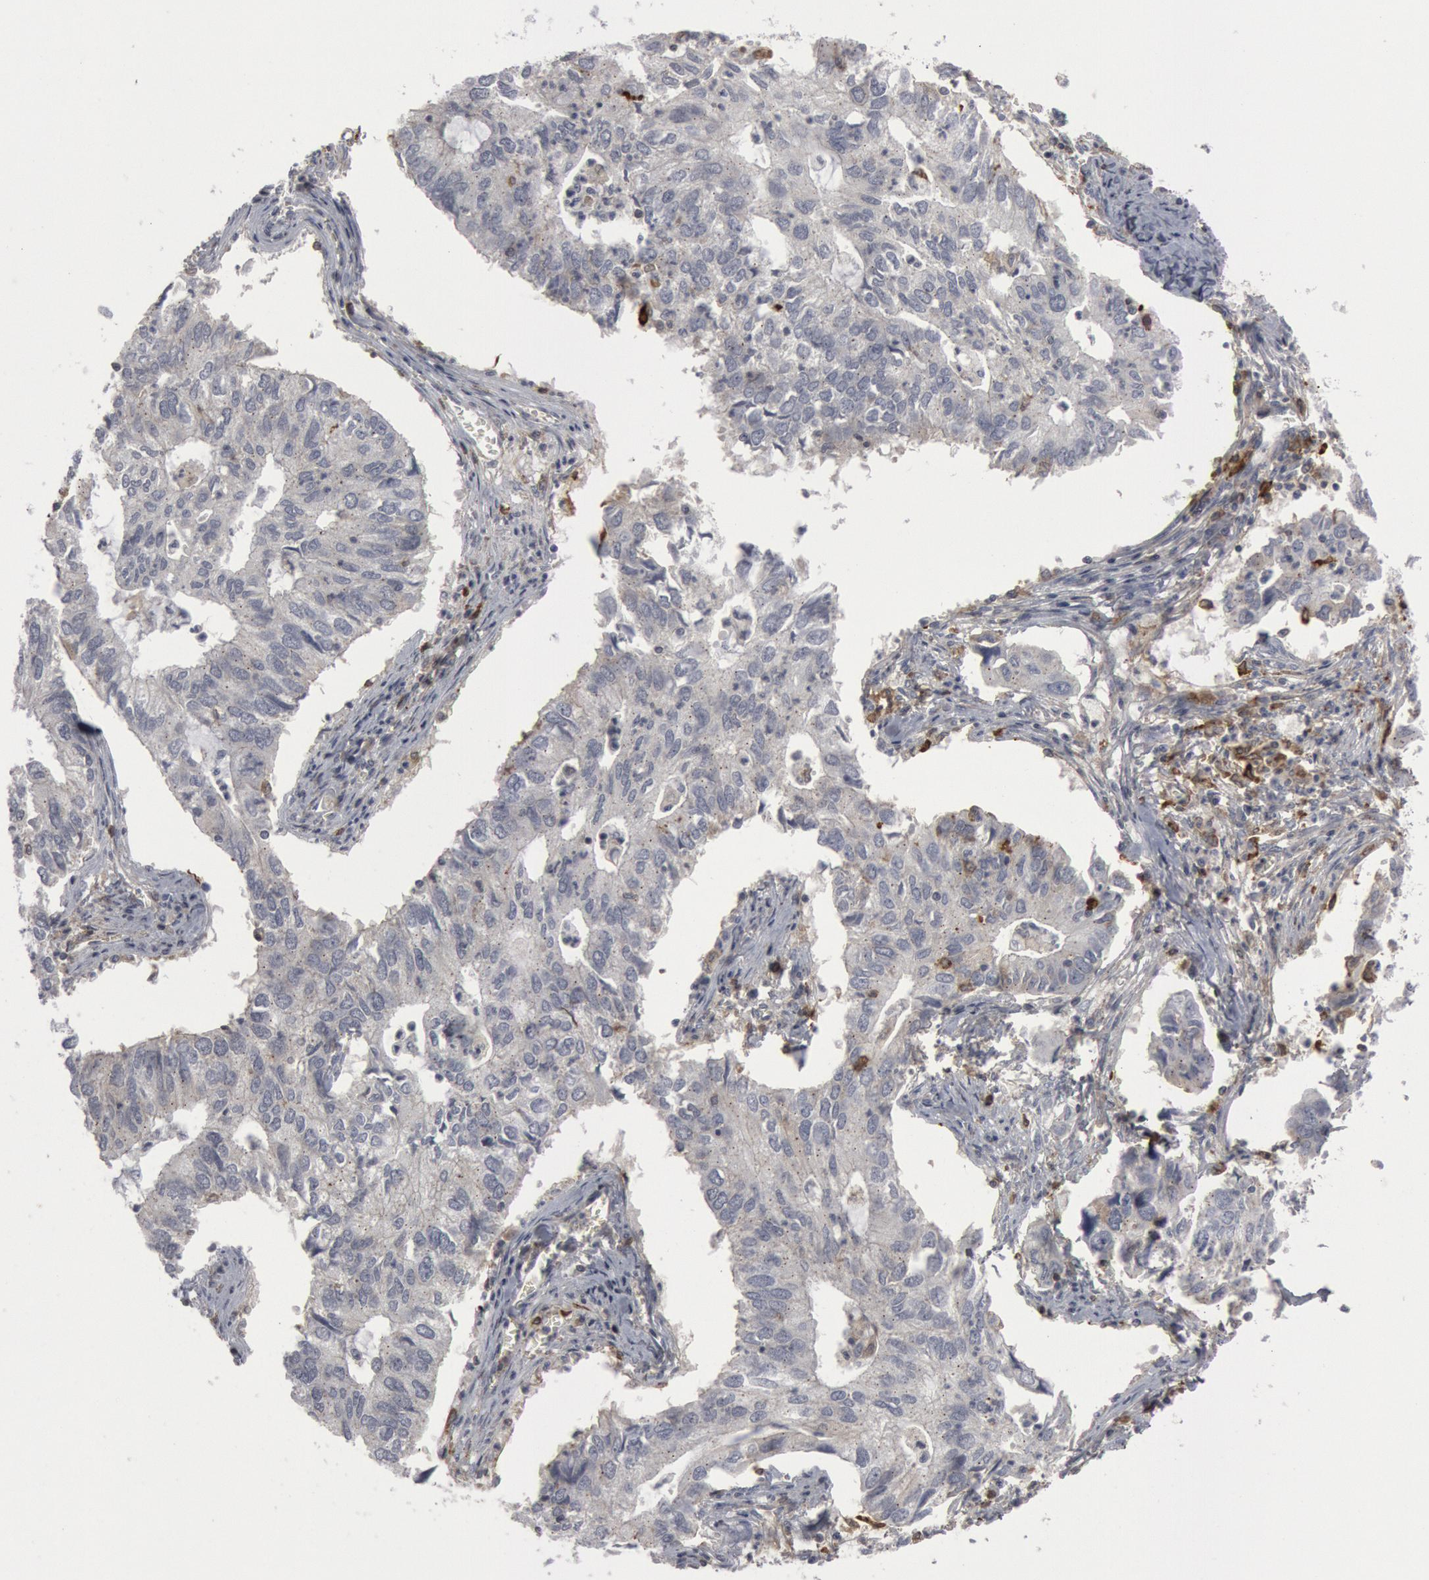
{"staining": {"intensity": "negative", "quantity": "none", "location": "none"}, "tissue": "lung cancer", "cell_type": "Tumor cells", "image_type": "cancer", "snomed": [{"axis": "morphology", "description": "Adenocarcinoma, NOS"}, {"axis": "topography", "description": "Lung"}], "caption": "Protein analysis of adenocarcinoma (lung) displays no significant staining in tumor cells.", "gene": "C1QC", "patient": {"sex": "male", "age": 48}}